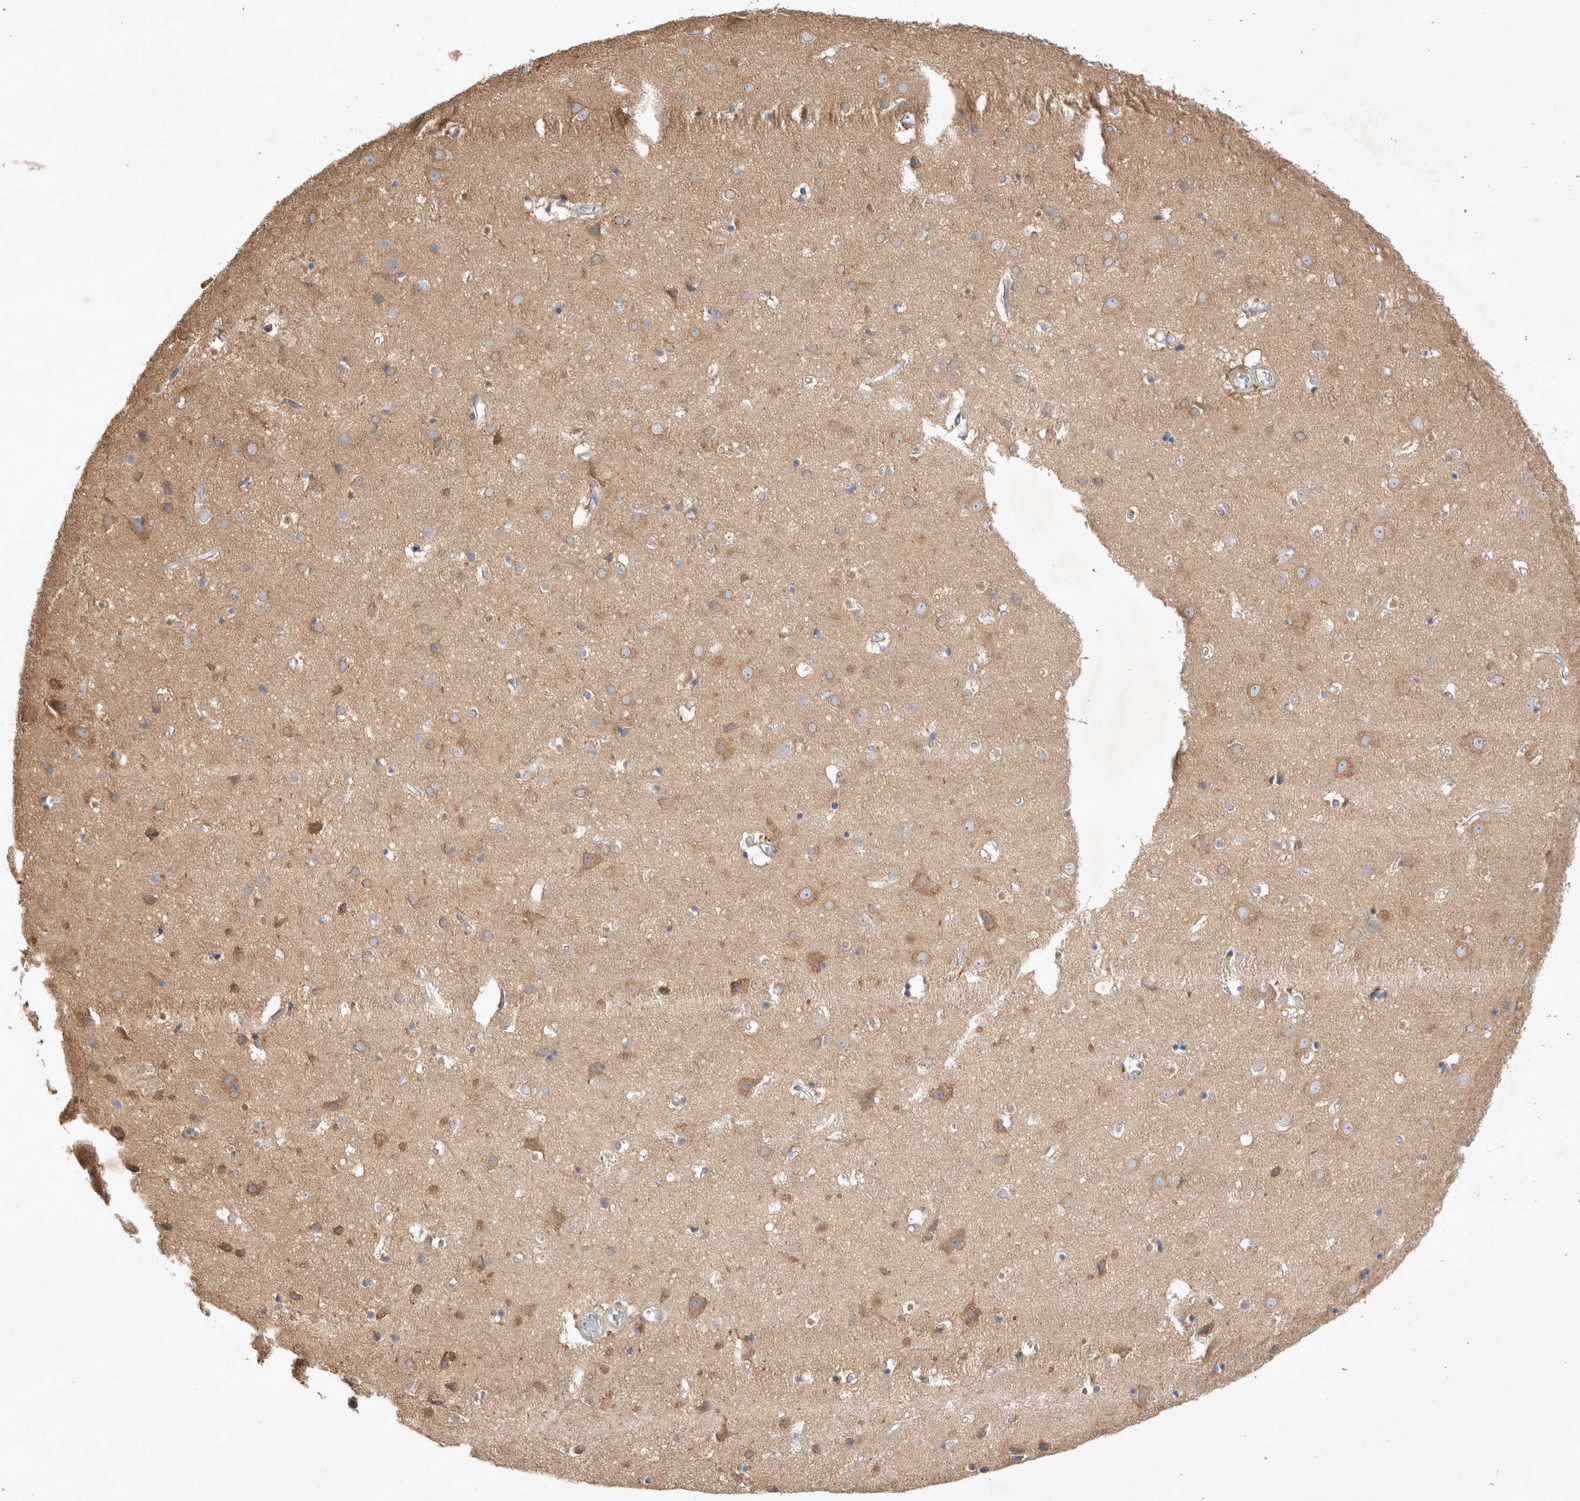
{"staining": {"intensity": "weak", "quantity": ">75%", "location": "cytoplasmic/membranous"}, "tissue": "cerebral cortex", "cell_type": "Endothelial cells", "image_type": "normal", "snomed": [{"axis": "morphology", "description": "Normal tissue, NOS"}, {"axis": "topography", "description": "Cerebral cortex"}], "caption": "This micrograph shows IHC staining of benign human cerebral cortex, with low weak cytoplasmic/membranous positivity in approximately >75% of endothelial cells.", "gene": "SRD5A3", "patient": {"sex": "male", "age": 54}}